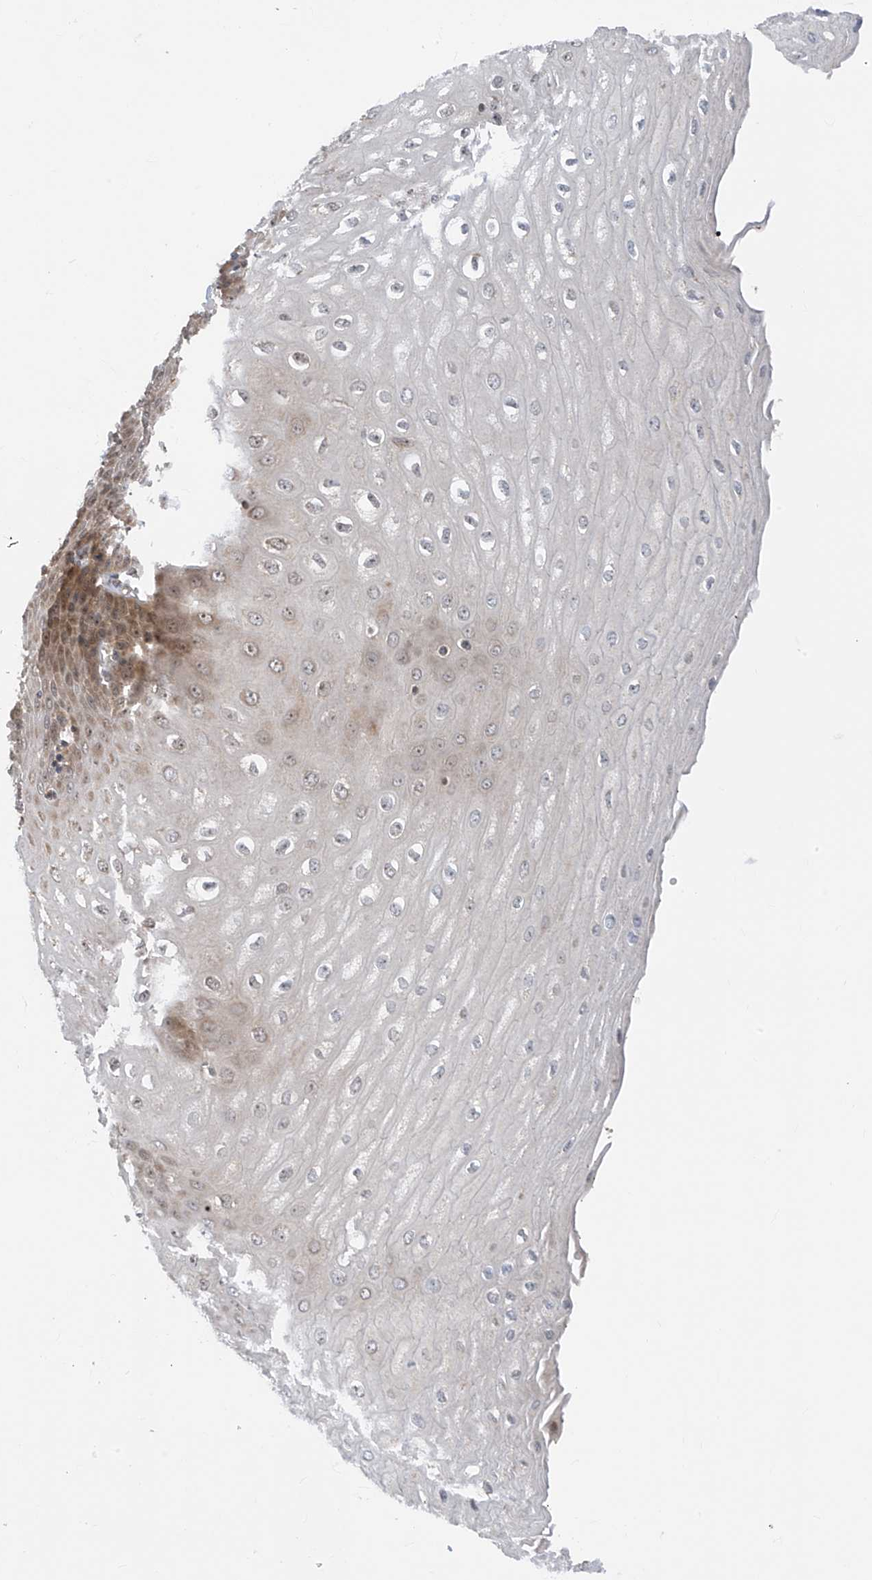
{"staining": {"intensity": "moderate", "quantity": "25%-75%", "location": "cytoplasmic/membranous"}, "tissue": "esophagus", "cell_type": "Squamous epithelial cells", "image_type": "normal", "snomed": [{"axis": "morphology", "description": "Normal tissue, NOS"}, {"axis": "topography", "description": "Esophagus"}], "caption": "Esophagus stained with immunohistochemistry displays moderate cytoplasmic/membranous expression in about 25%-75% of squamous epithelial cells. The protein is shown in brown color, while the nuclei are stained blue.", "gene": "TTC38", "patient": {"sex": "male", "age": 60}}